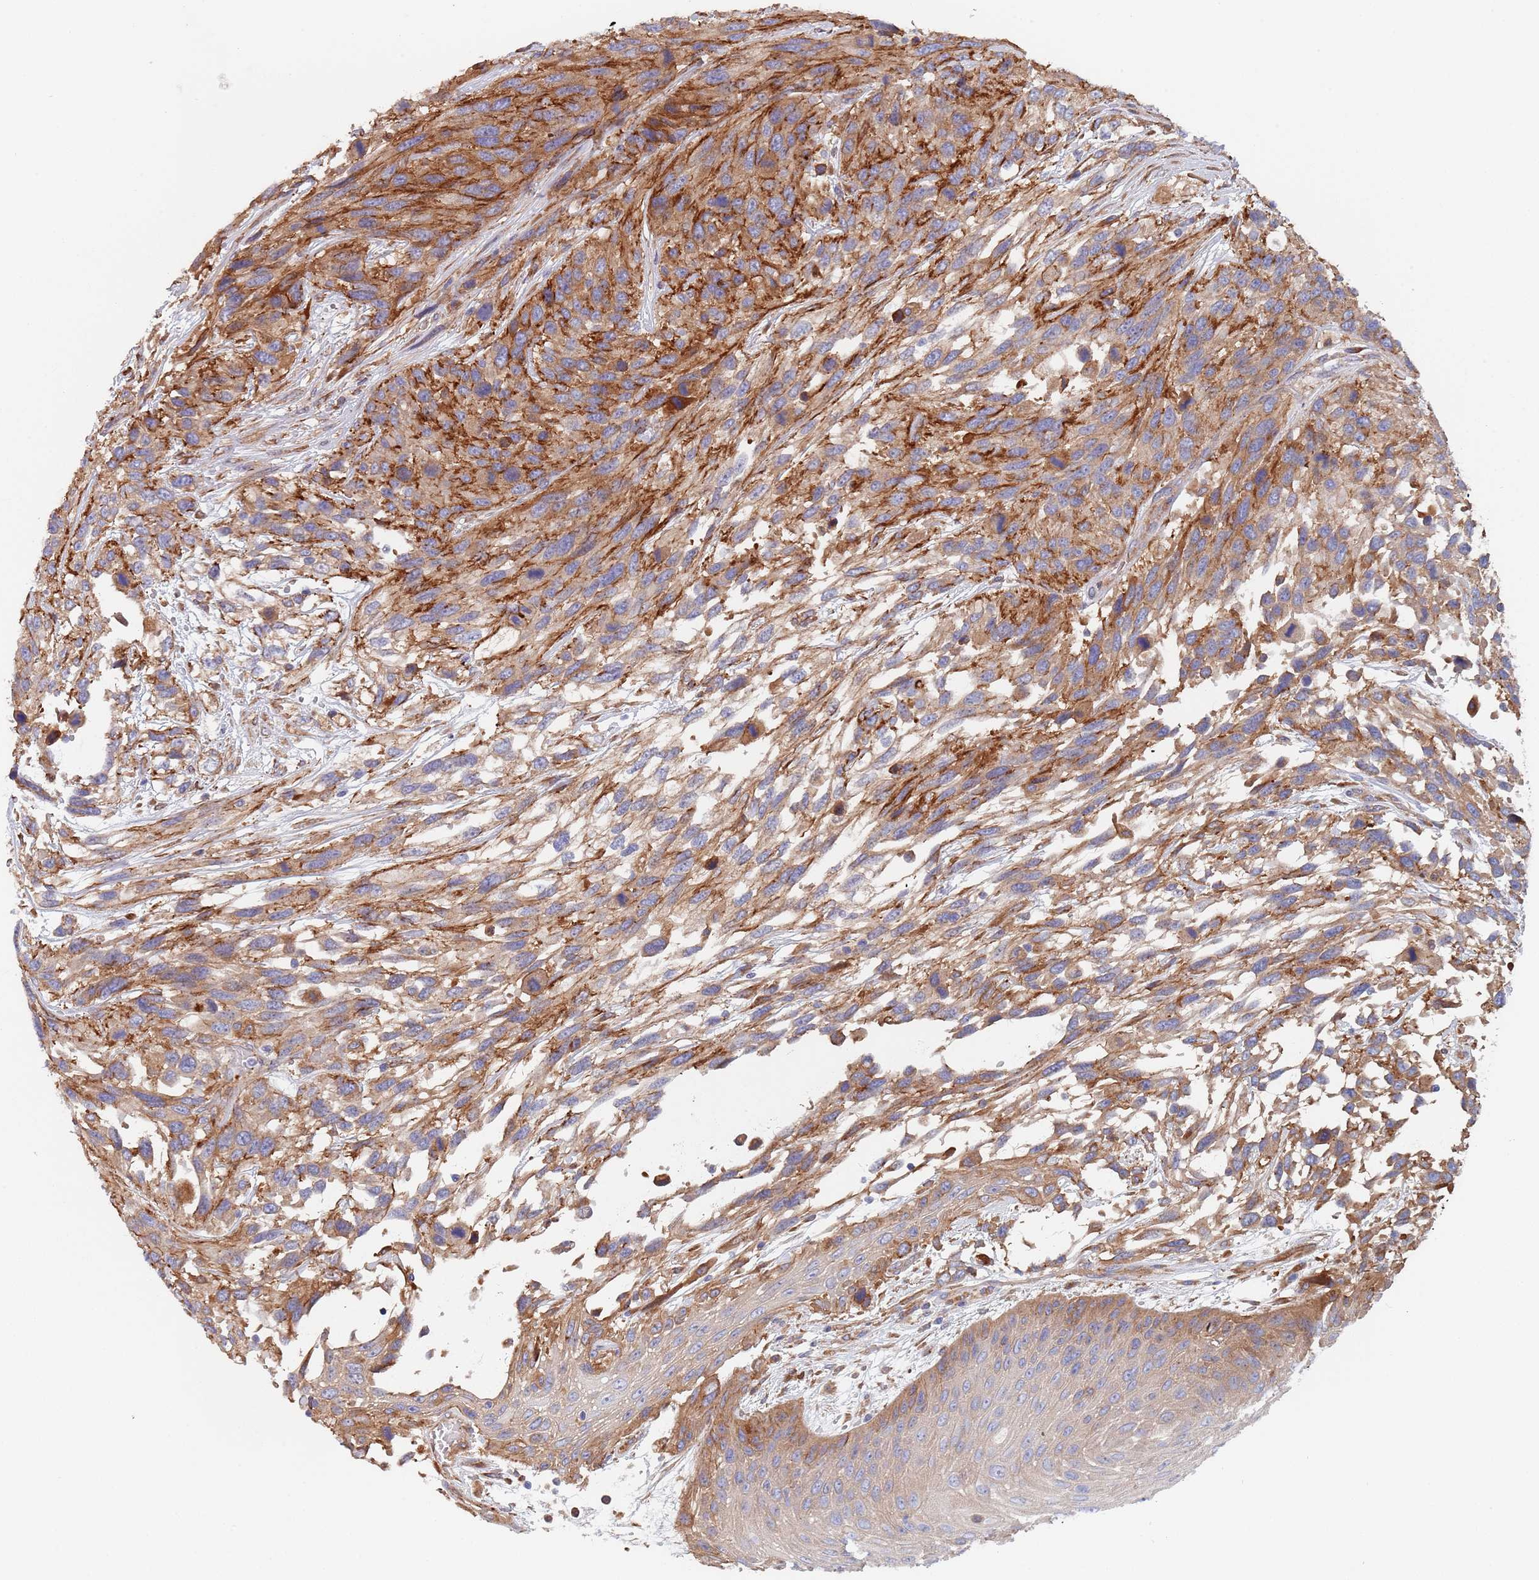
{"staining": {"intensity": "moderate", "quantity": ">75%", "location": "cytoplasmic/membranous"}, "tissue": "urothelial cancer", "cell_type": "Tumor cells", "image_type": "cancer", "snomed": [{"axis": "morphology", "description": "Urothelial carcinoma, High grade"}, {"axis": "topography", "description": "Urinary bladder"}], "caption": "About >75% of tumor cells in human urothelial cancer exhibit moderate cytoplasmic/membranous protein staining as visualized by brown immunohistochemical staining.", "gene": "DCUN1D3", "patient": {"sex": "female", "age": 70}}